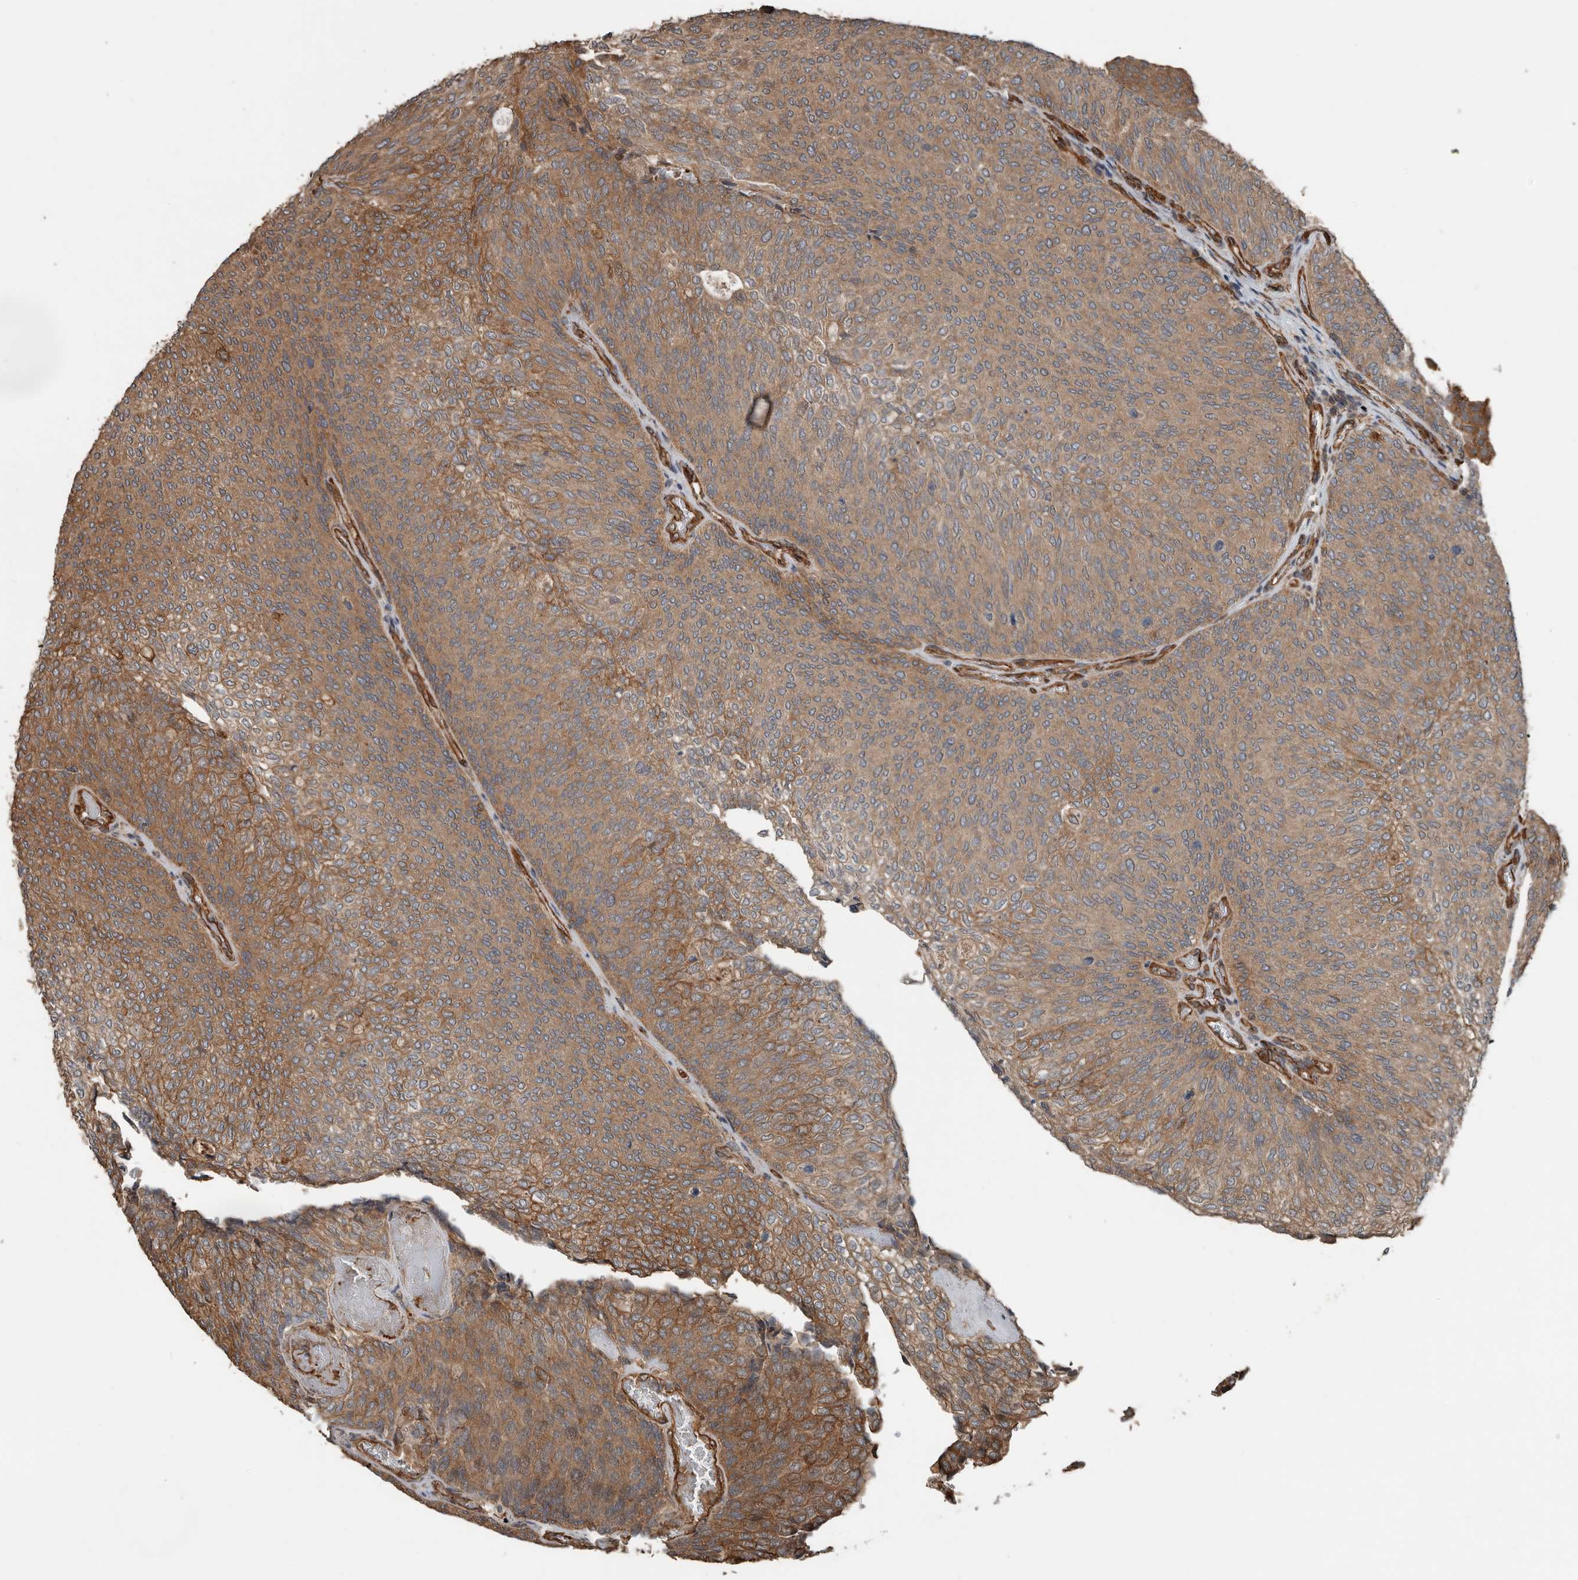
{"staining": {"intensity": "moderate", "quantity": ">75%", "location": "cytoplasmic/membranous"}, "tissue": "urothelial cancer", "cell_type": "Tumor cells", "image_type": "cancer", "snomed": [{"axis": "morphology", "description": "Urothelial carcinoma, Low grade"}, {"axis": "topography", "description": "Urinary bladder"}], "caption": "This image reveals immunohistochemistry (IHC) staining of human urothelial cancer, with medium moderate cytoplasmic/membranous positivity in about >75% of tumor cells.", "gene": "YOD1", "patient": {"sex": "female", "age": 79}}